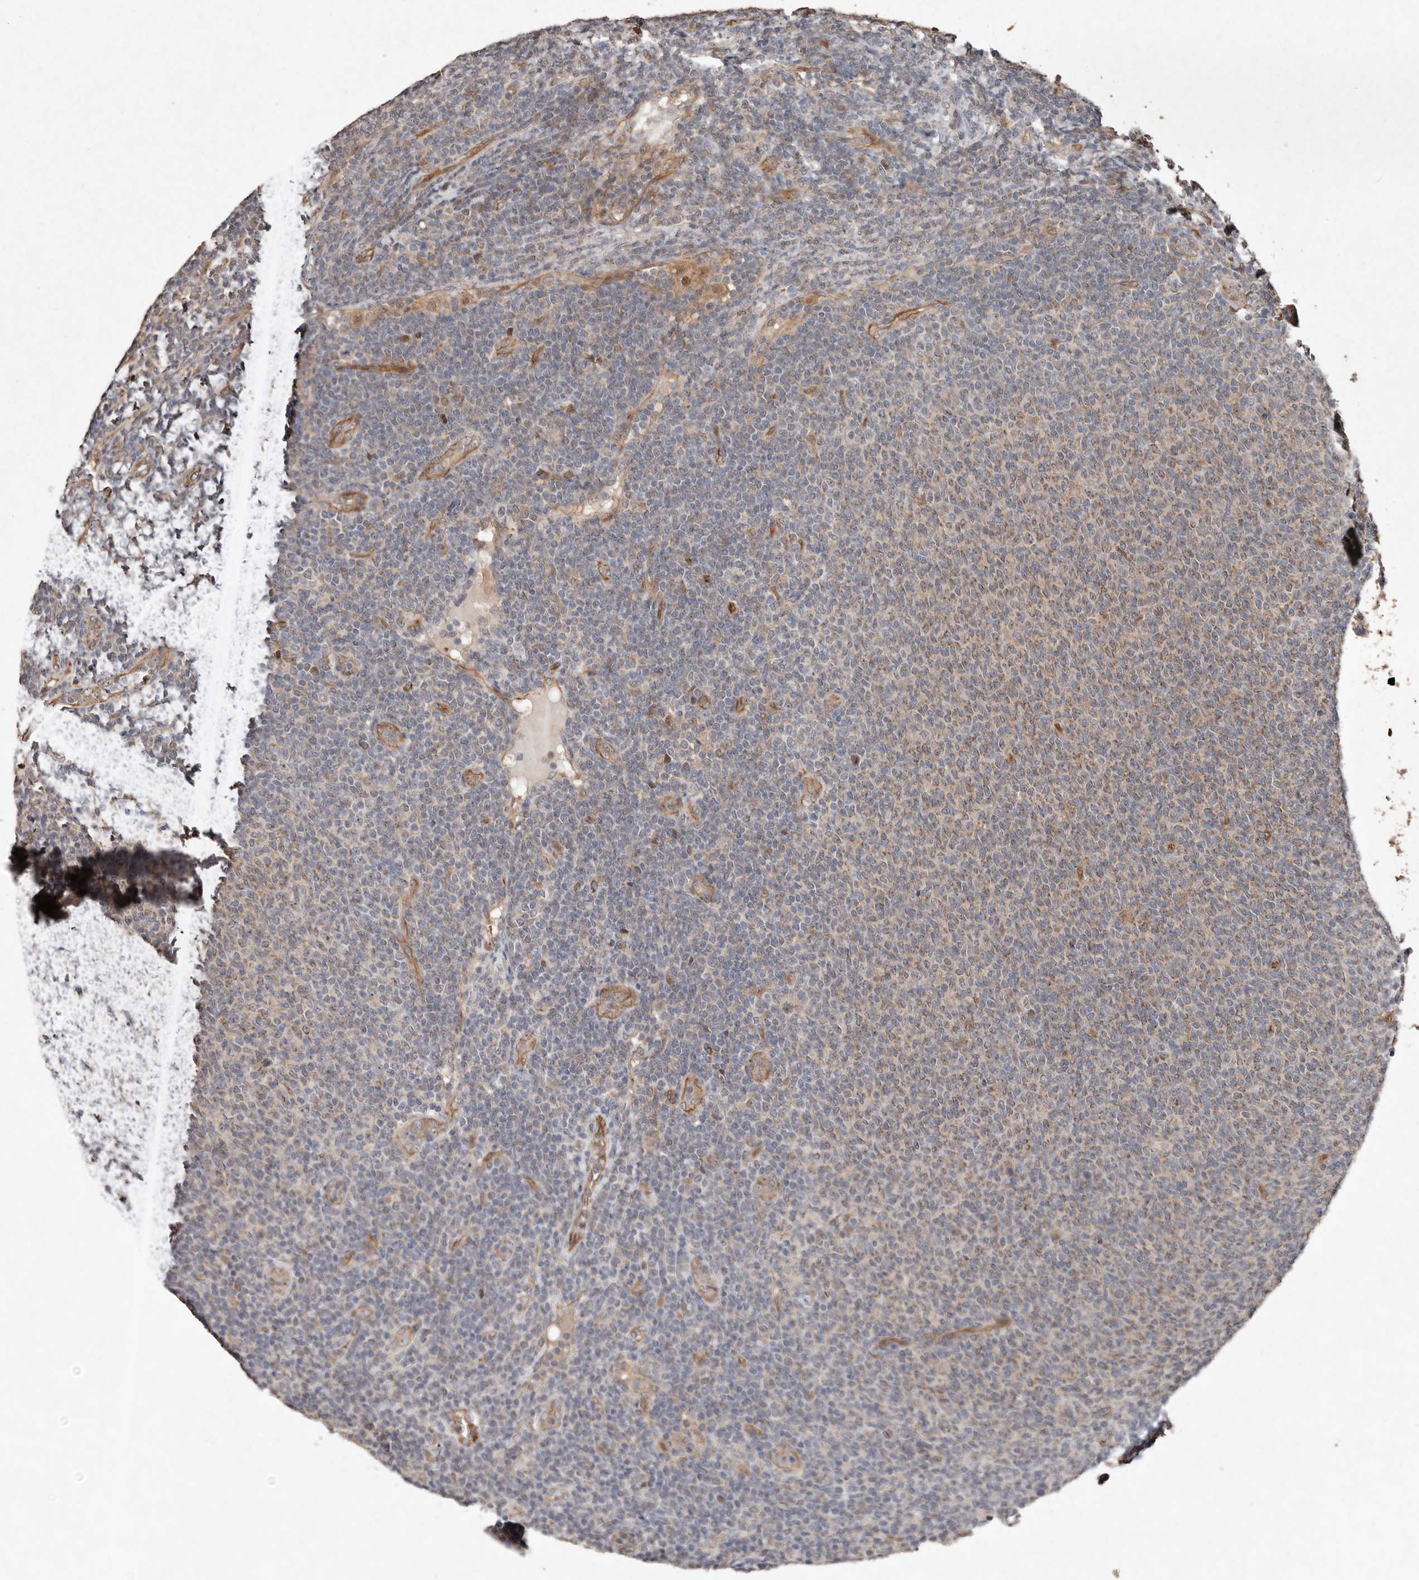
{"staining": {"intensity": "weak", "quantity": ">75%", "location": "cytoplasmic/membranous"}, "tissue": "lymphoma", "cell_type": "Tumor cells", "image_type": "cancer", "snomed": [{"axis": "morphology", "description": "Malignant lymphoma, non-Hodgkin's type, Low grade"}, {"axis": "topography", "description": "Lymph node"}], "caption": "This is a histology image of immunohistochemistry (IHC) staining of lymphoma, which shows weak expression in the cytoplasmic/membranous of tumor cells.", "gene": "DIP2C", "patient": {"sex": "male", "age": 66}}